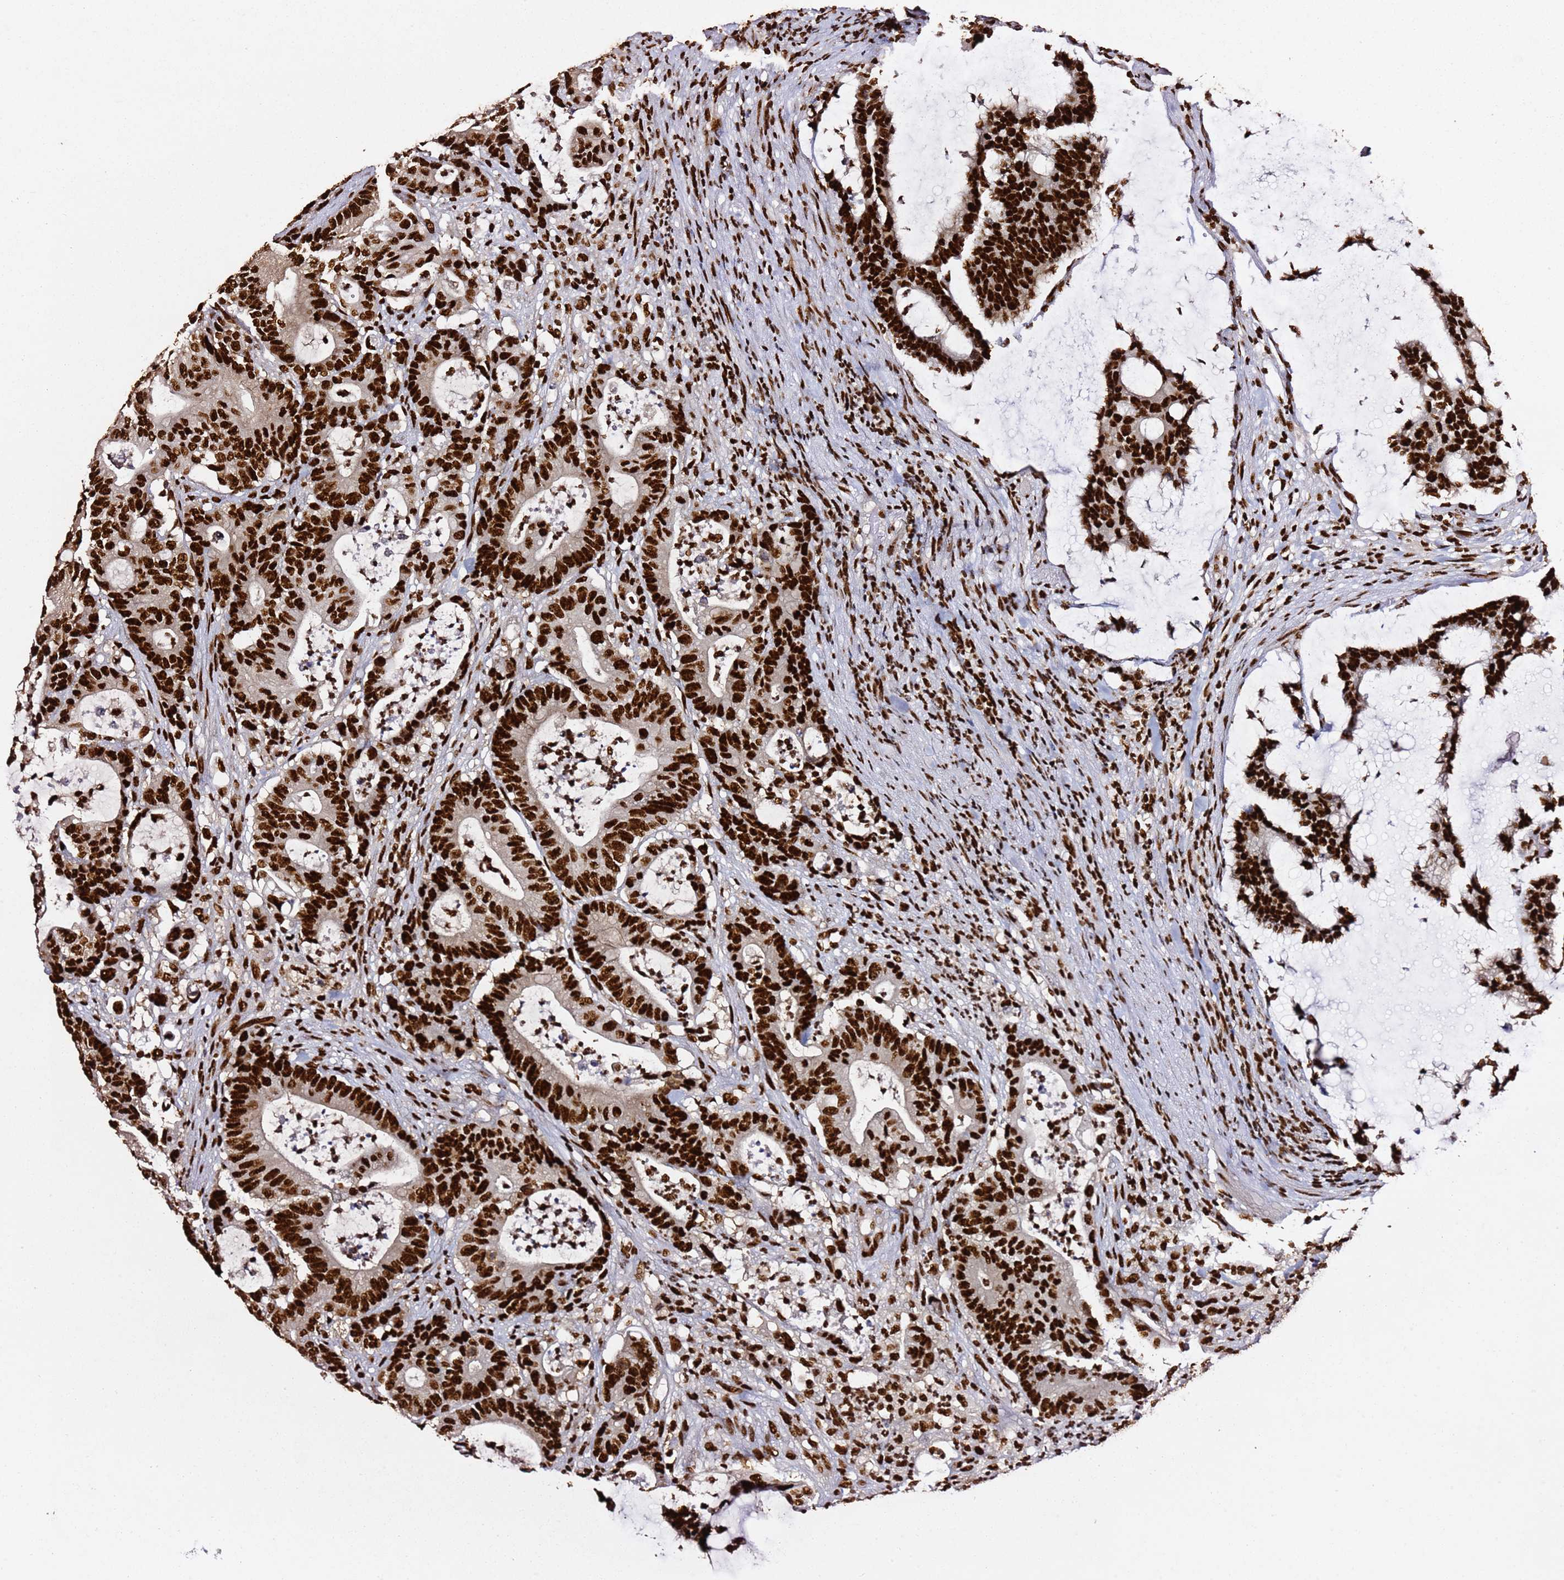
{"staining": {"intensity": "strong", "quantity": ">75%", "location": "nuclear"}, "tissue": "colorectal cancer", "cell_type": "Tumor cells", "image_type": "cancer", "snomed": [{"axis": "morphology", "description": "Adenocarcinoma, NOS"}, {"axis": "topography", "description": "Colon"}], "caption": "The immunohistochemical stain labels strong nuclear staining in tumor cells of colorectal adenocarcinoma tissue. The protein of interest is shown in brown color, while the nuclei are stained blue.", "gene": "C6orf226", "patient": {"sex": "female", "age": 84}}